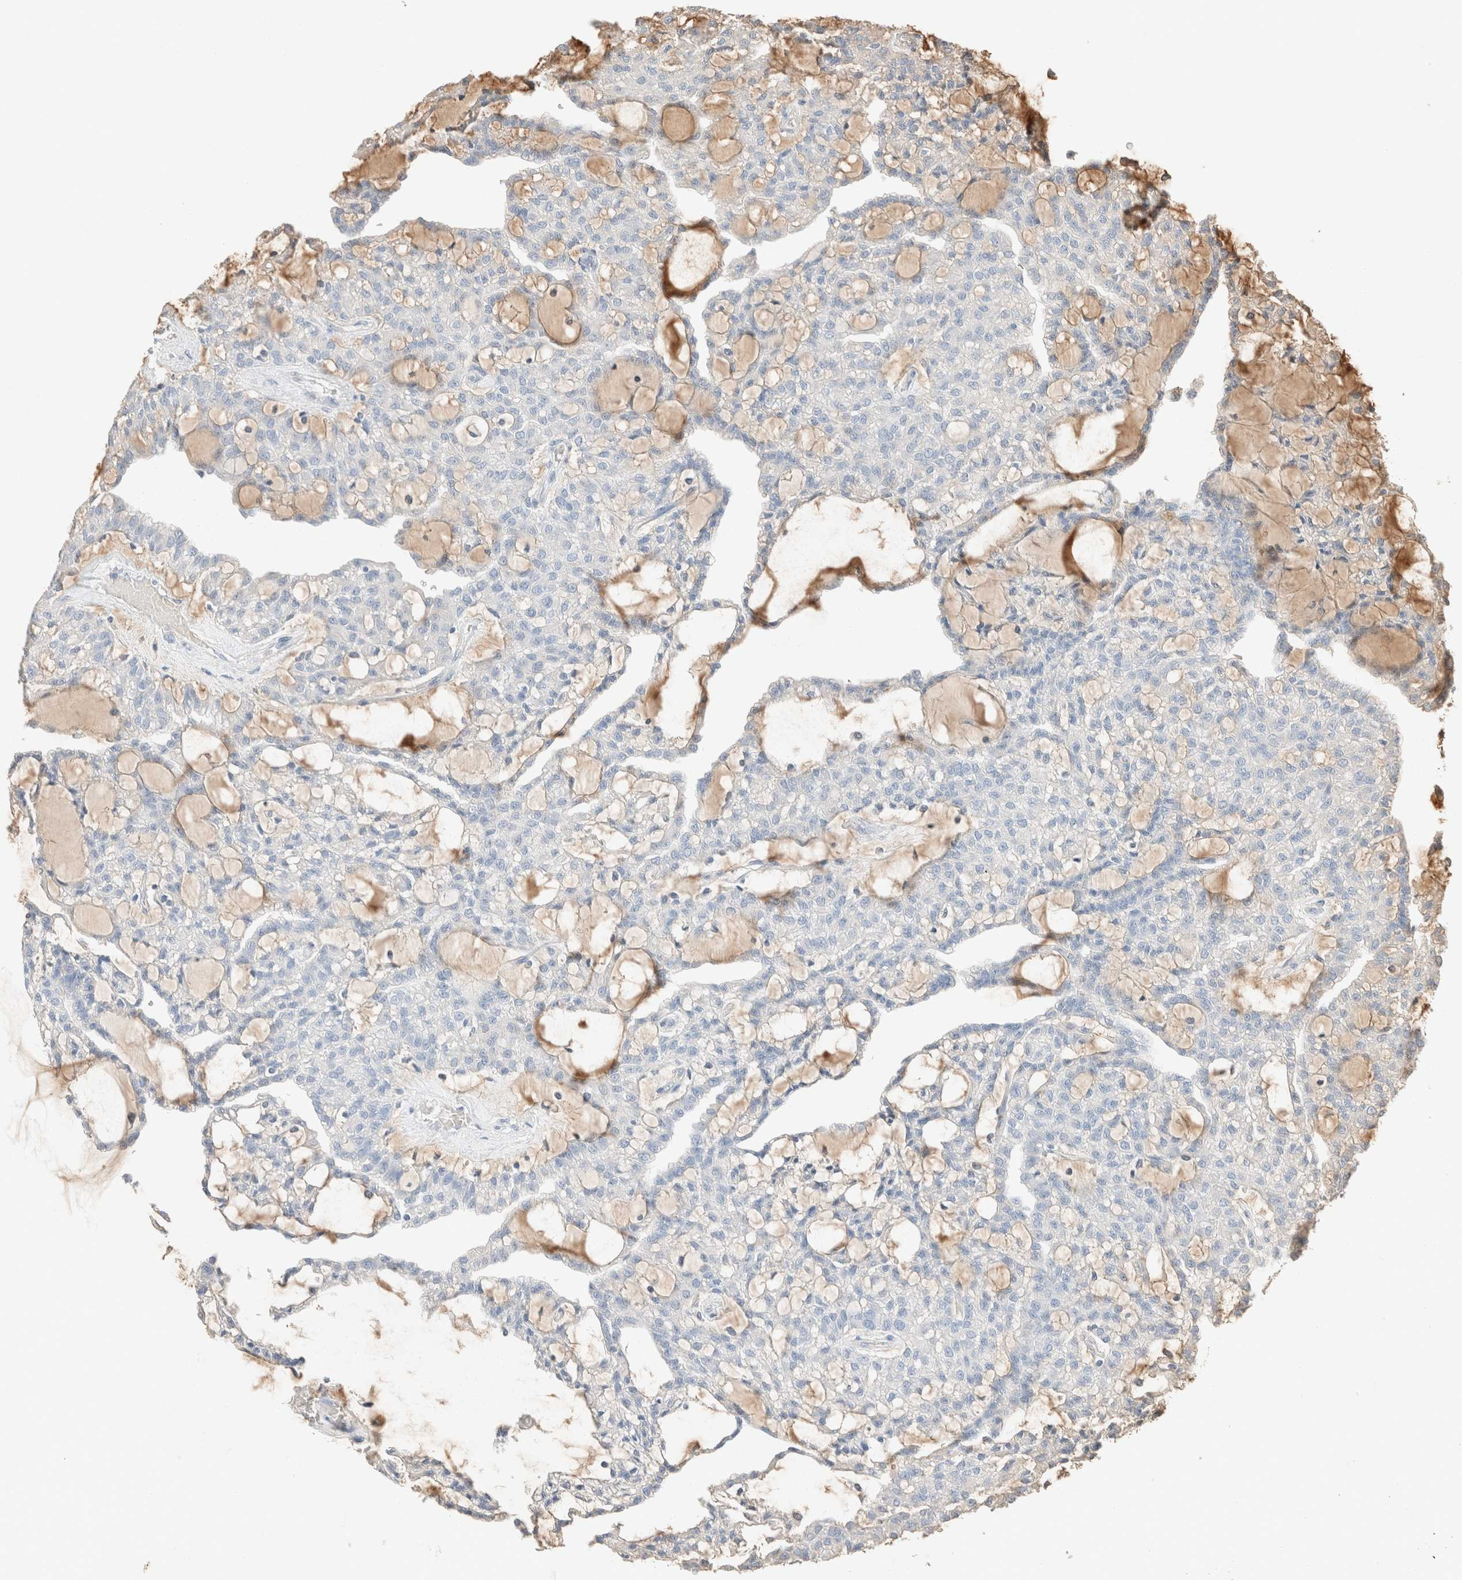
{"staining": {"intensity": "negative", "quantity": "none", "location": "none"}, "tissue": "renal cancer", "cell_type": "Tumor cells", "image_type": "cancer", "snomed": [{"axis": "morphology", "description": "Adenocarcinoma, NOS"}, {"axis": "topography", "description": "Kidney"}], "caption": "Immunohistochemistry image of renal cancer stained for a protein (brown), which exhibits no expression in tumor cells.", "gene": "TUBD1", "patient": {"sex": "male", "age": 63}}